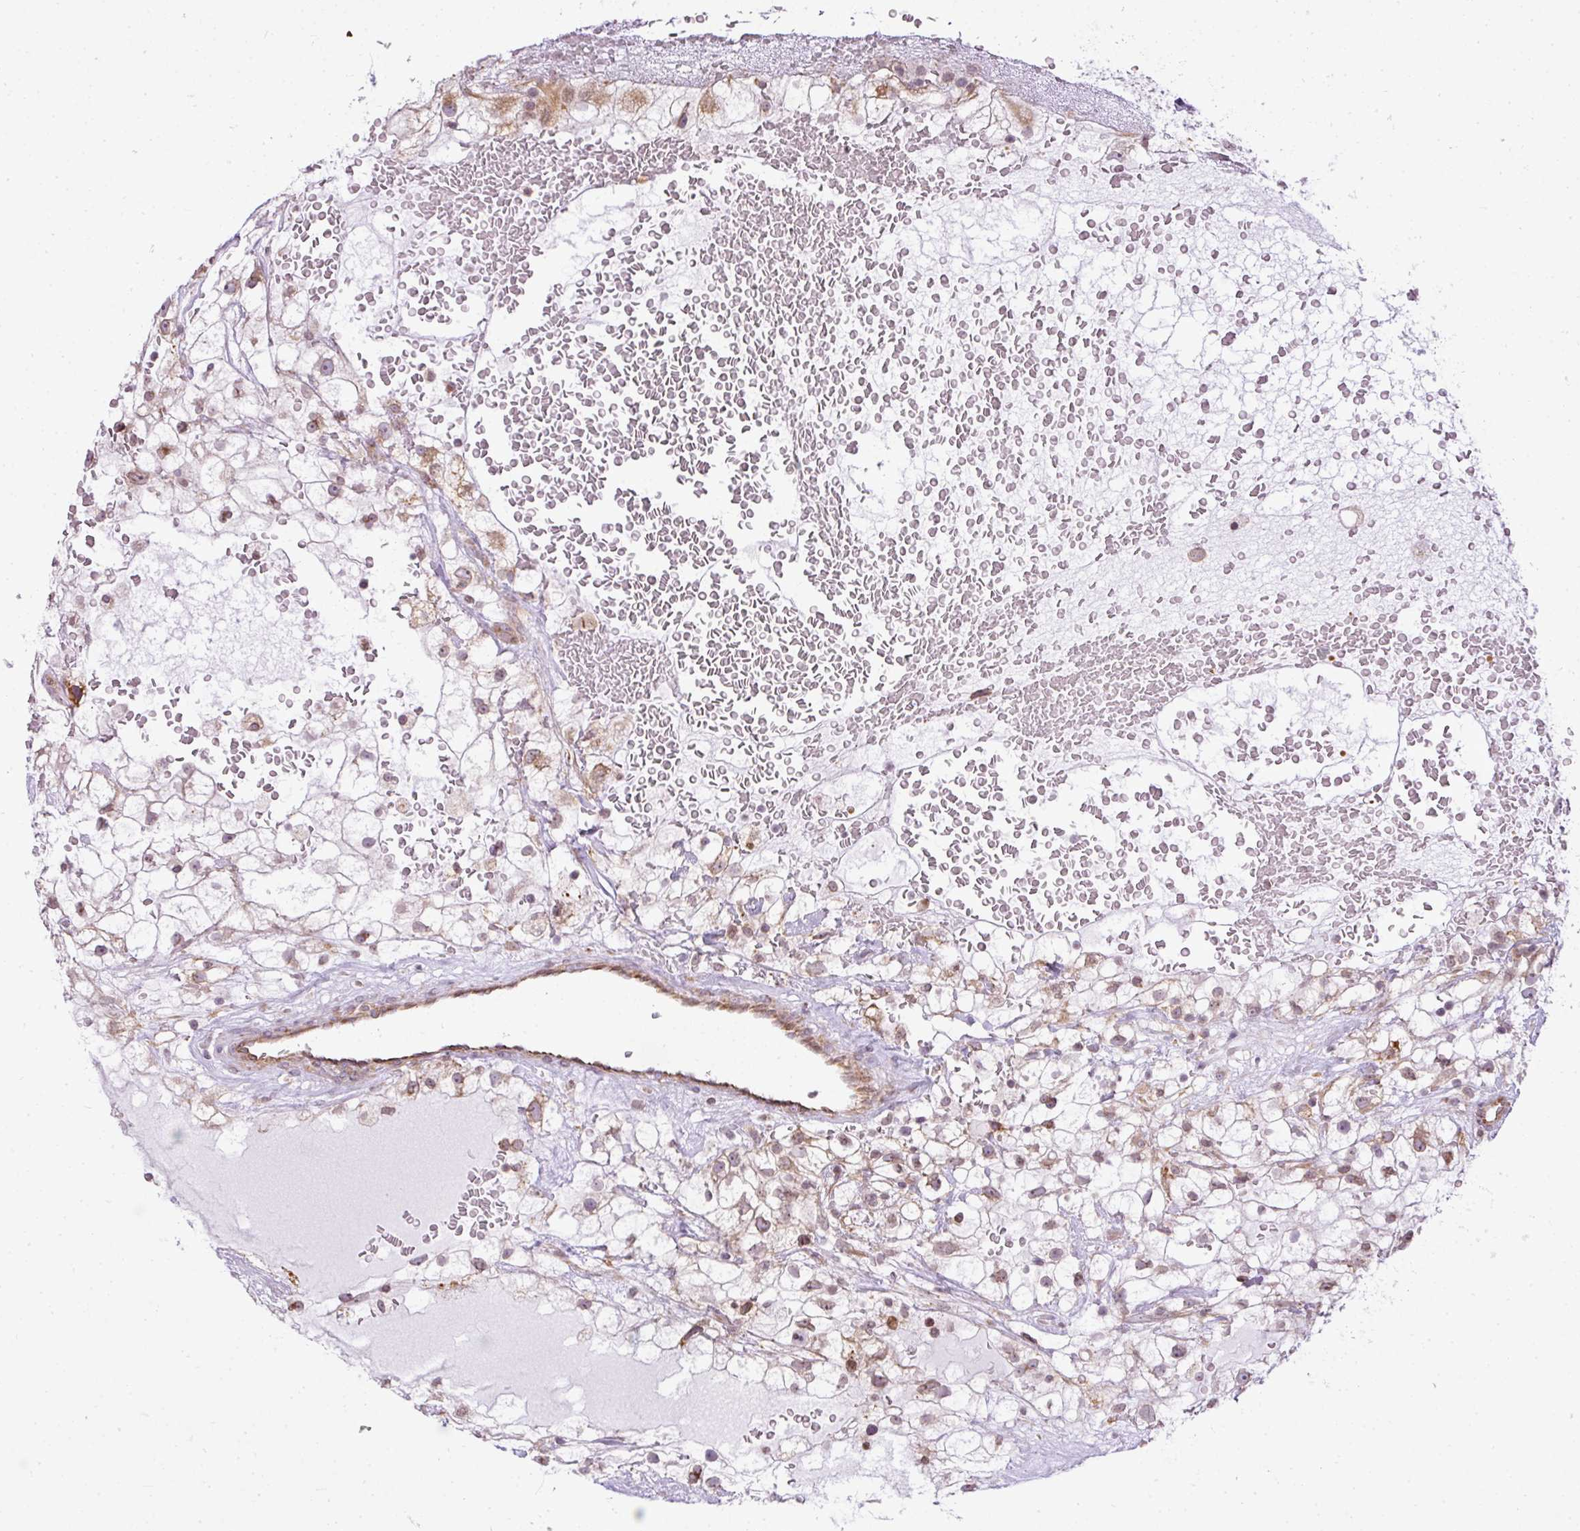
{"staining": {"intensity": "weak", "quantity": "25%-75%", "location": "nuclear"}, "tissue": "renal cancer", "cell_type": "Tumor cells", "image_type": "cancer", "snomed": [{"axis": "morphology", "description": "Adenocarcinoma, NOS"}, {"axis": "topography", "description": "Kidney"}], "caption": "DAB immunohistochemical staining of renal adenocarcinoma displays weak nuclear protein staining in about 25%-75% of tumor cells.", "gene": "COX18", "patient": {"sex": "male", "age": 59}}